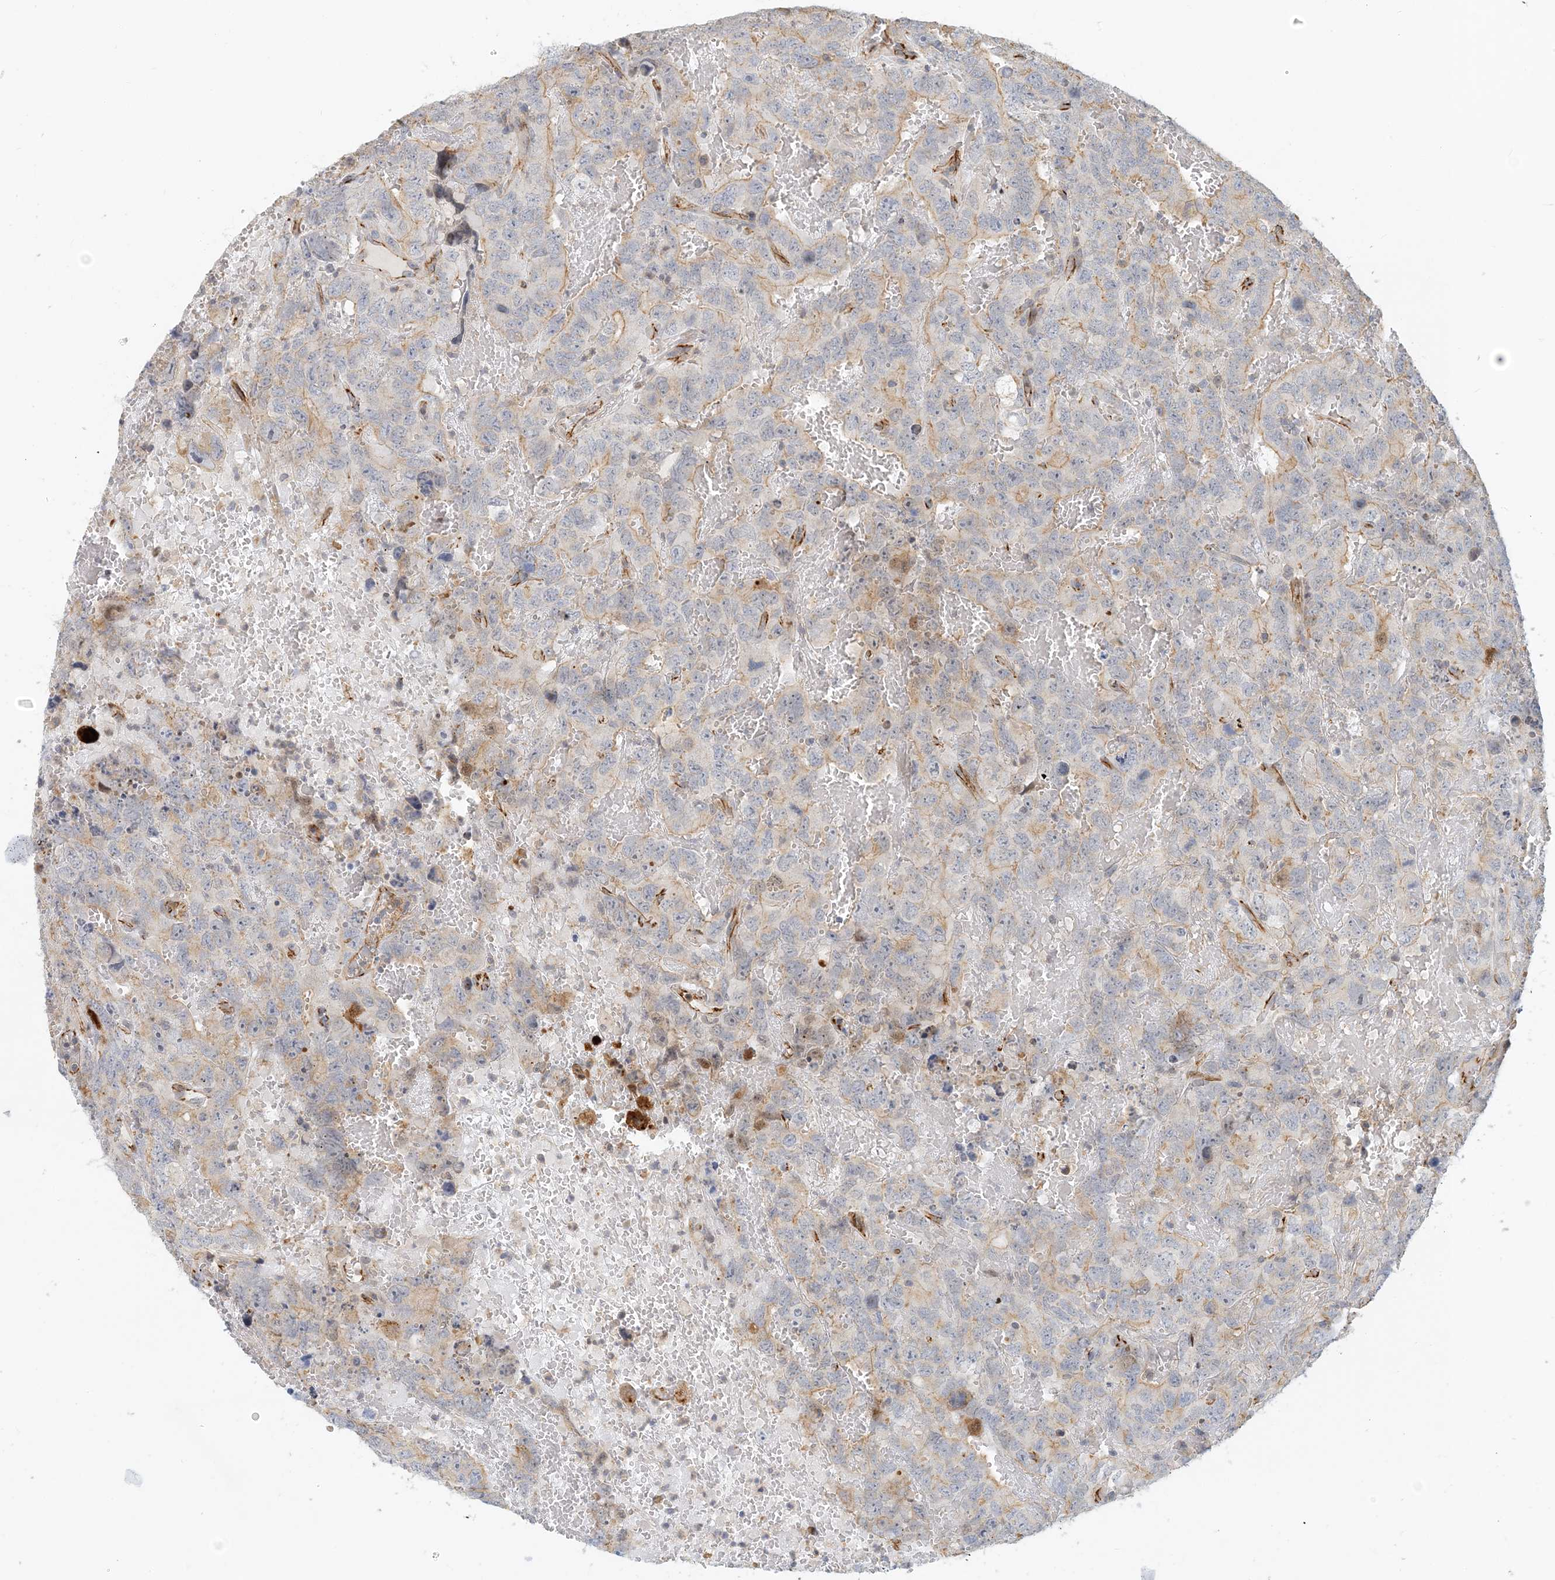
{"staining": {"intensity": "weak", "quantity": "25%-75%", "location": "cytoplasmic/membranous"}, "tissue": "testis cancer", "cell_type": "Tumor cells", "image_type": "cancer", "snomed": [{"axis": "morphology", "description": "Carcinoma, Embryonal, NOS"}, {"axis": "topography", "description": "Testis"}], "caption": "Testis cancer tissue shows weak cytoplasmic/membranous expression in about 25%-75% of tumor cells (DAB (3,3'-diaminobenzidine) IHC, brown staining for protein, blue staining for nuclei).", "gene": "MAPKBP1", "patient": {"sex": "male", "age": 45}}